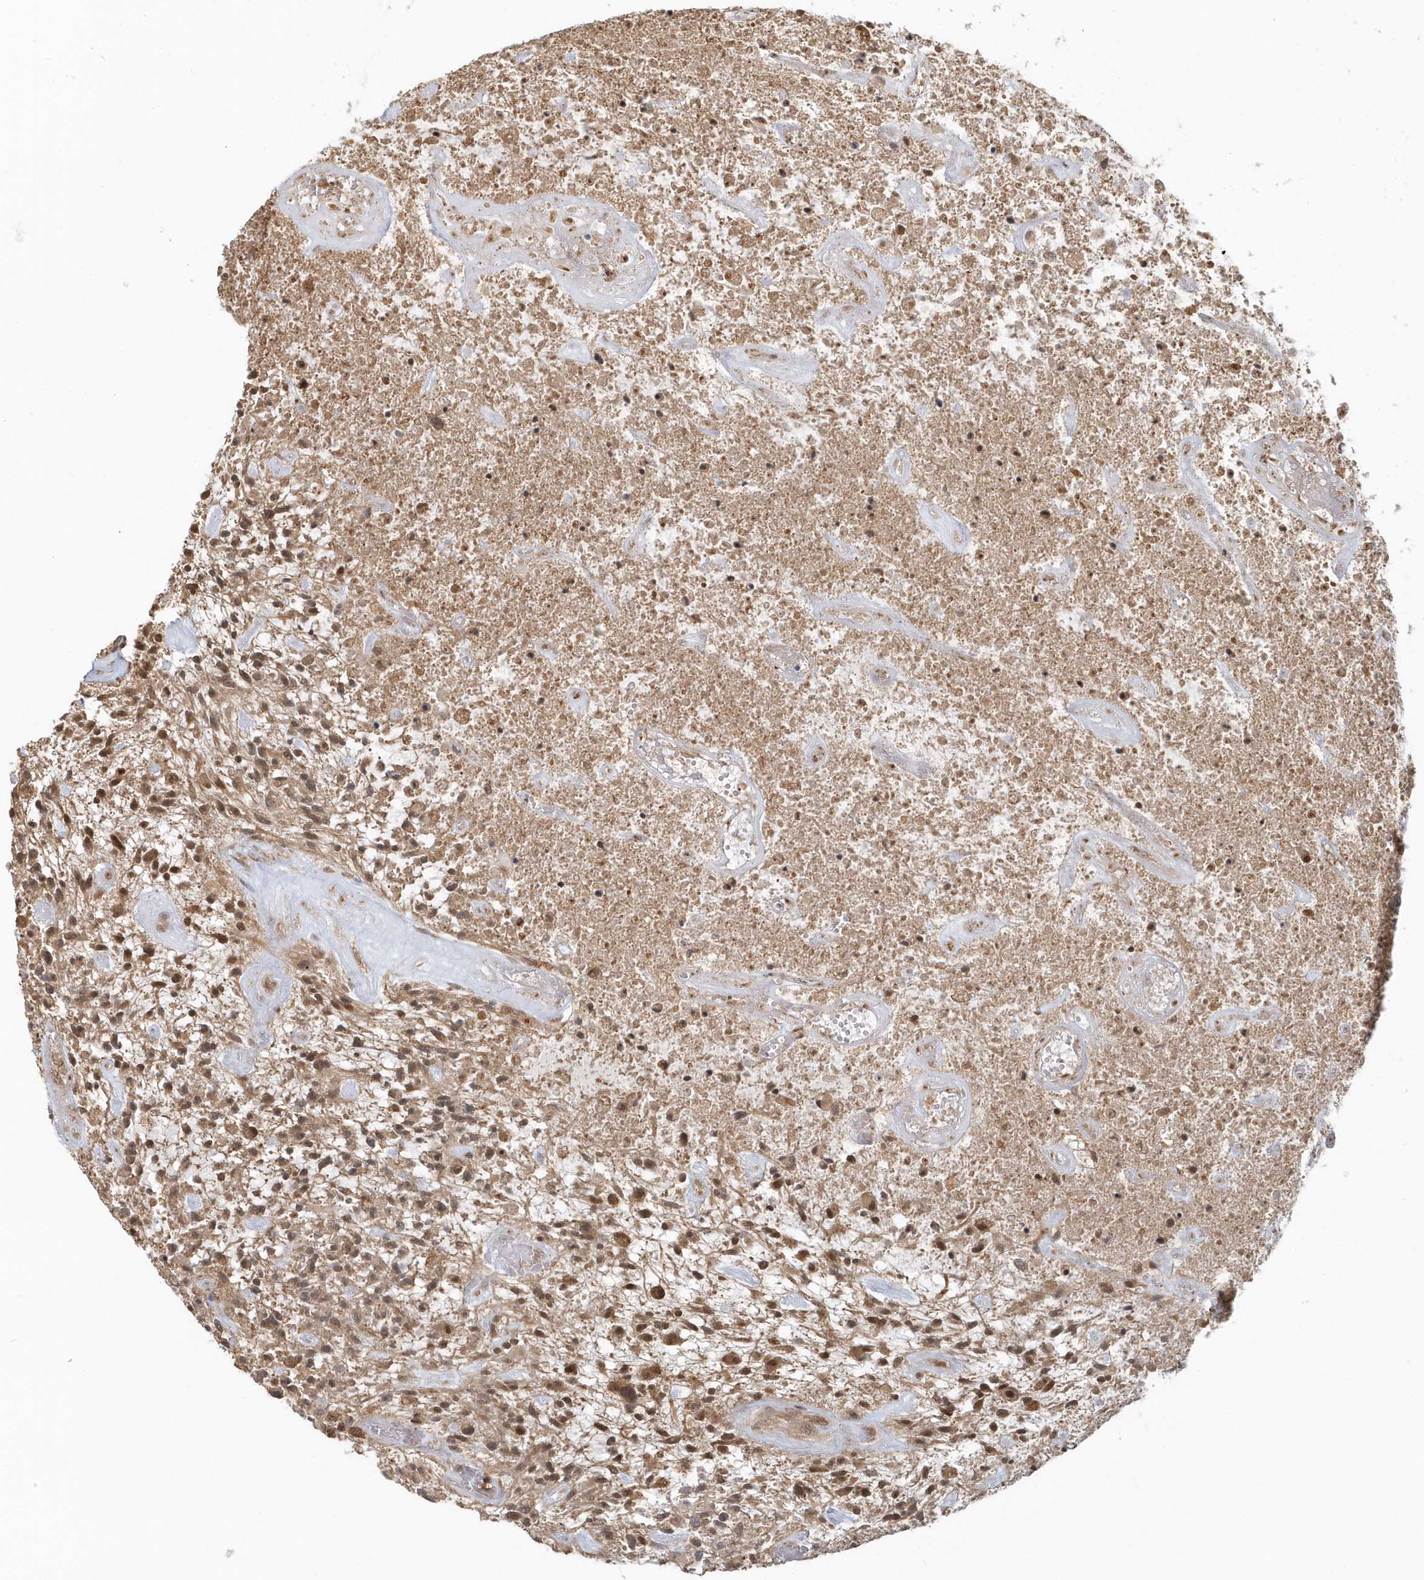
{"staining": {"intensity": "moderate", "quantity": ">75%", "location": "cytoplasmic/membranous,nuclear"}, "tissue": "glioma", "cell_type": "Tumor cells", "image_type": "cancer", "snomed": [{"axis": "morphology", "description": "Glioma, malignant, High grade"}, {"axis": "topography", "description": "Brain"}], "caption": "This histopathology image demonstrates immunohistochemistry (IHC) staining of glioma, with medium moderate cytoplasmic/membranous and nuclear positivity in about >75% of tumor cells.", "gene": "PSMD6", "patient": {"sex": "male", "age": 47}}